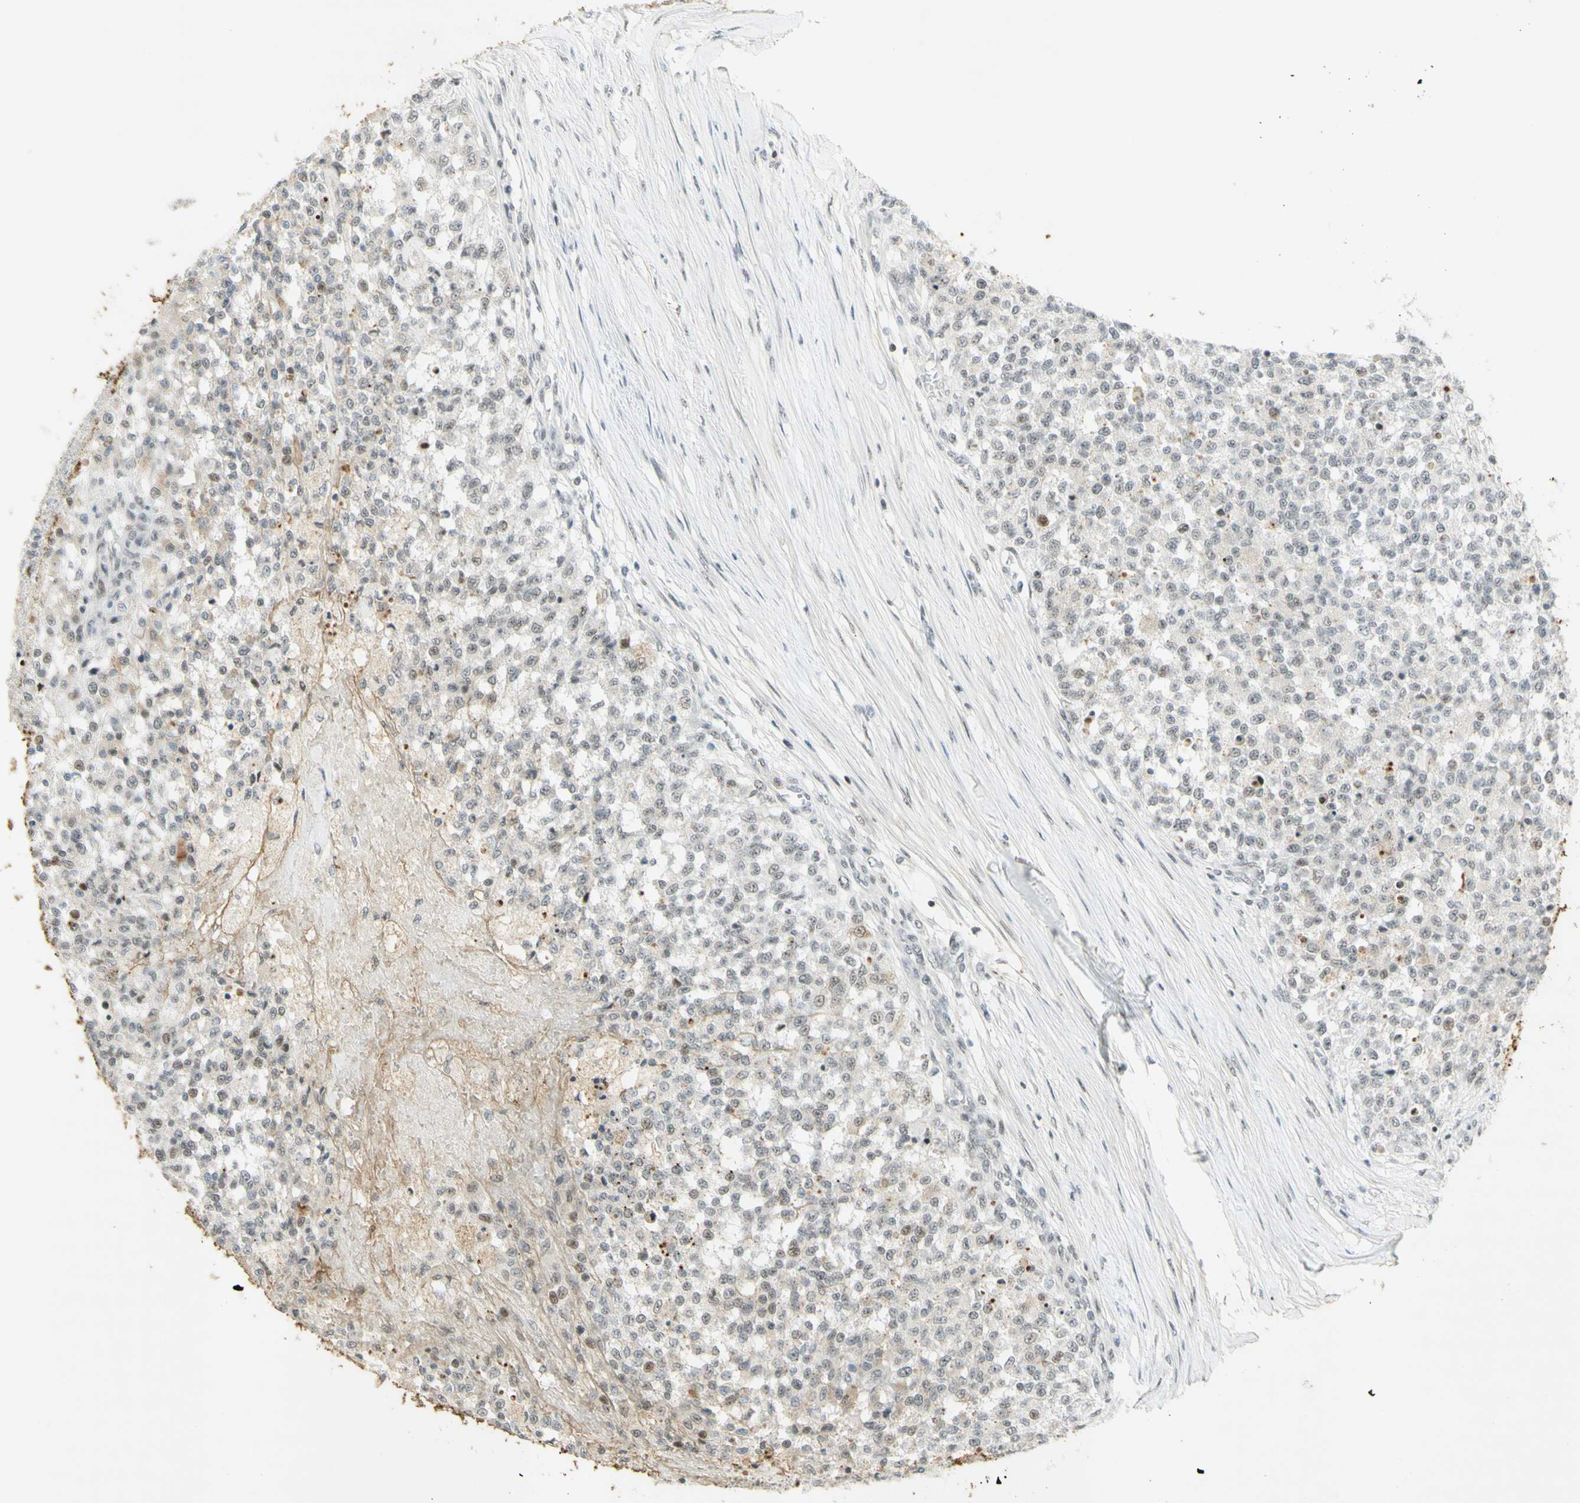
{"staining": {"intensity": "moderate", "quantity": "<25%", "location": "nuclear"}, "tissue": "testis cancer", "cell_type": "Tumor cells", "image_type": "cancer", "snomed": [{"axis": "morphology", "description": "Seminoma, NOS"}, {"axis": "topography", "description": "Testis"}], "caption": "Moderate nuclear protein expression is present in approximately <25% of tumor cells in testis seminoma.", "gene": "IRF1", "patient": {"sex": "male", "age": 59}}